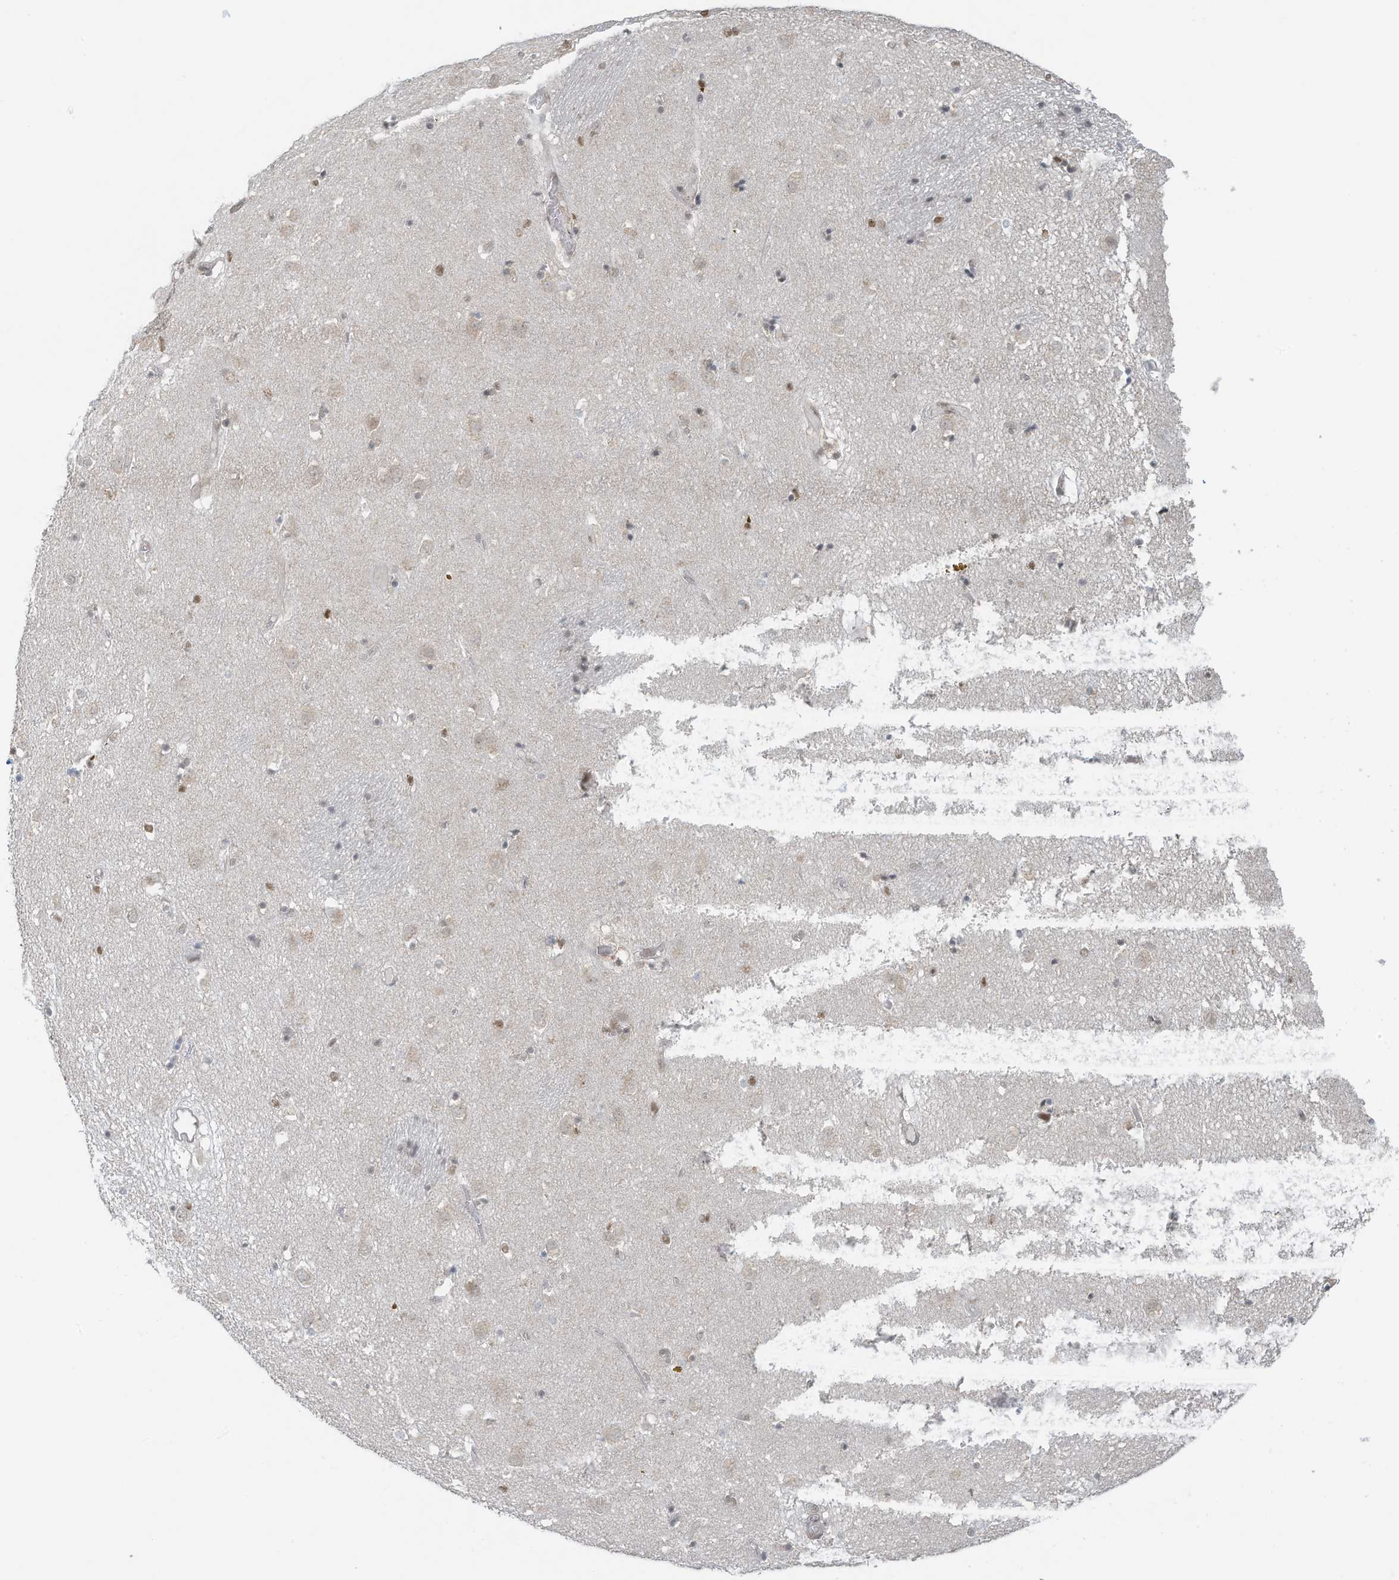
{"staining": {"intensity": "moderate", "quantity": "<25%", "location": "nuclear"}, "tissue": "caudate", "cell_type": "Glial cells", "image_type": "normal", "snomed": [{"axis": "morphology", "description": "Normal tissue, NOS"}, {"axis": "topography", "description": "Lateral ventricle wall"}], "caption": "Immunohistochemistry (IHC) photomicrograph of benign caudate stained for a protein (brown), which exhibits low levels of moderate nuclear positivity in approximately <25% of glial cells.", "gene": "DBR1", "patient": {"sex": "male", "age": 70}}